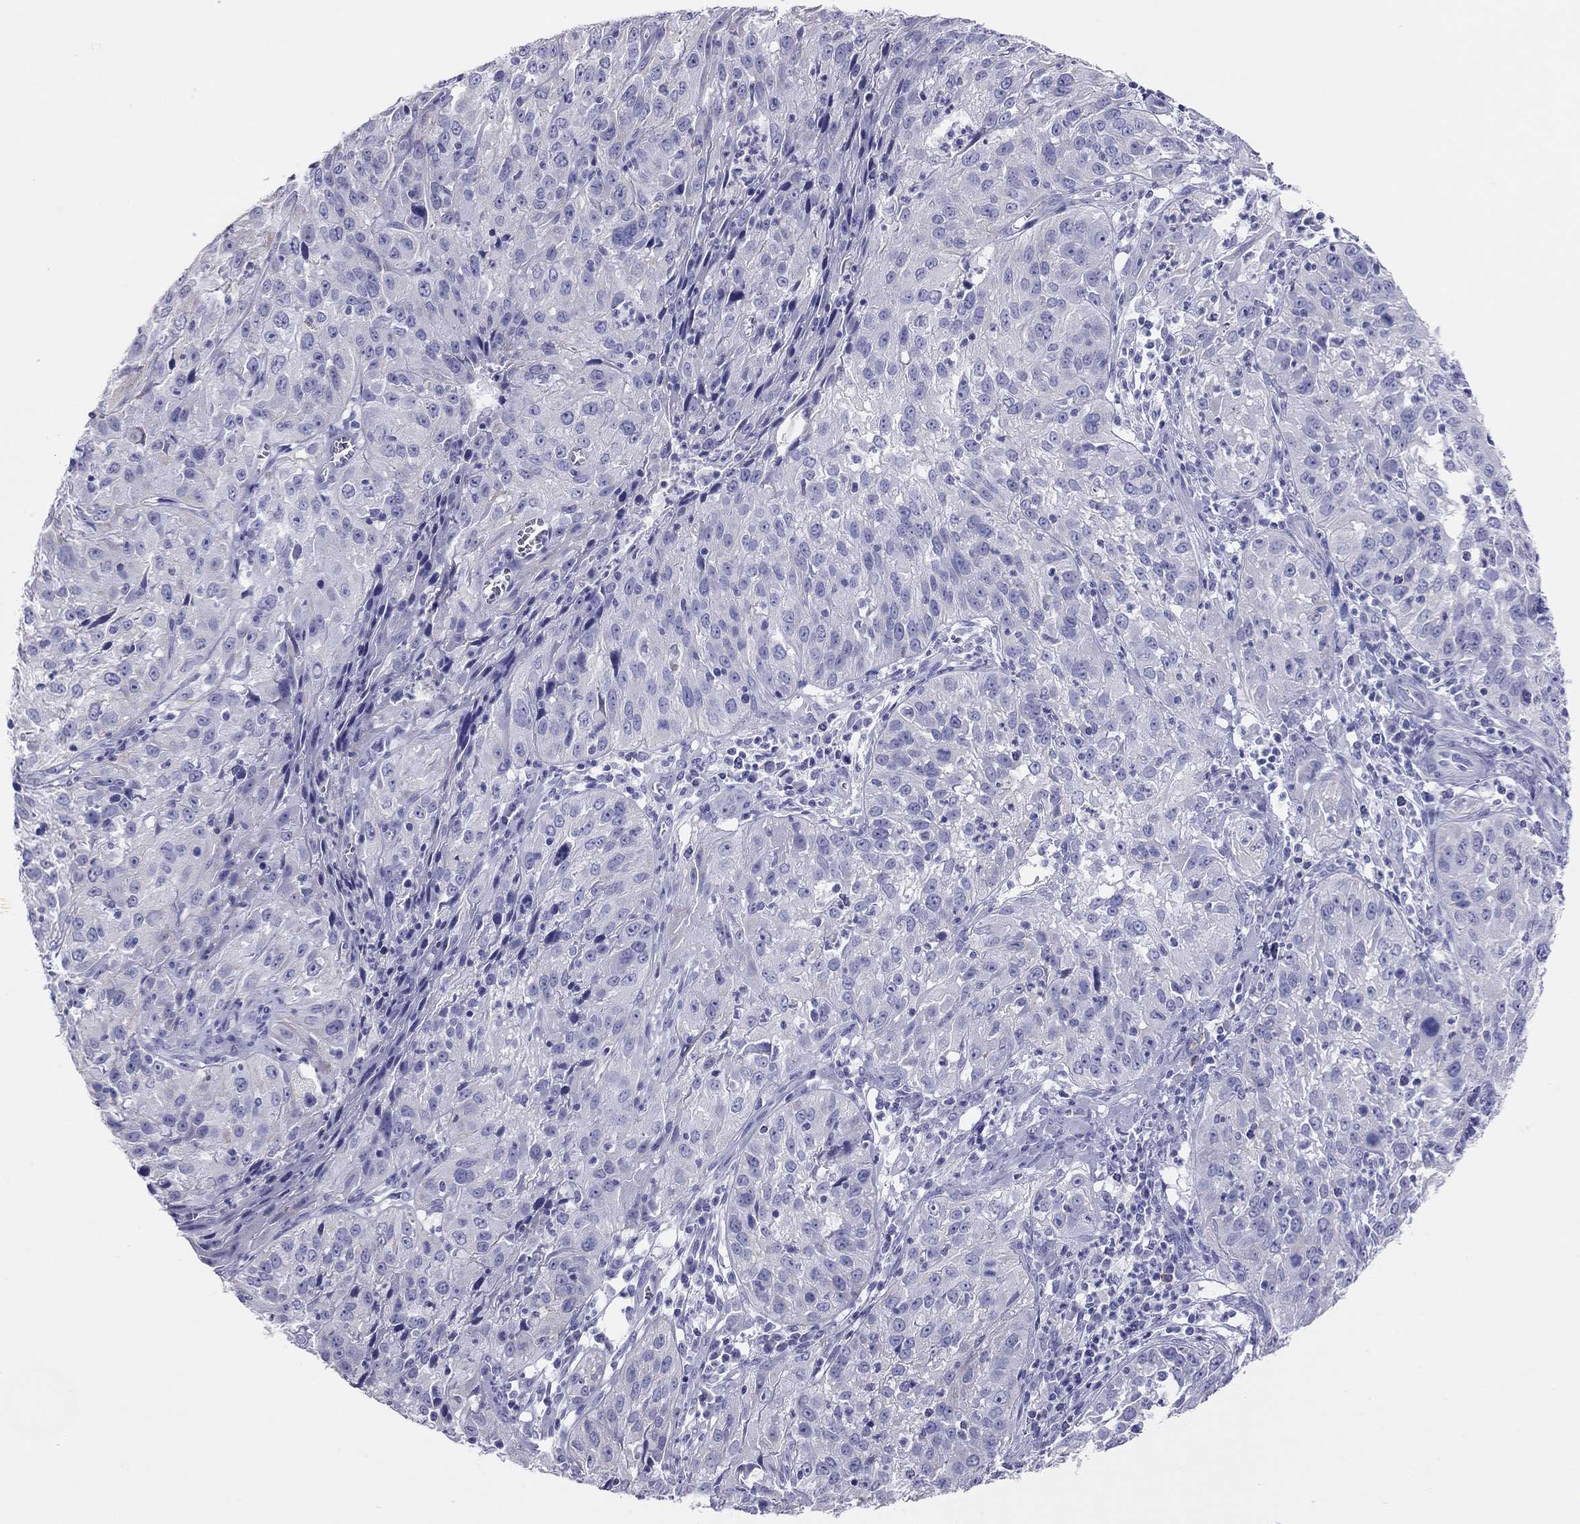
{"staining": {"intensity": "negative", "quantity": "none", "location": "none"}, "tissue": "cervical cancer", "cell_type": "Tumor cells", "image_type": "cancer", "snomed": [{"axis": "morphology", "description": "Squamous cell carcinoma, NOS"}, {"axis": "topography", "description": "Cervix"}], "caption": "Squamous cell carcinoma (cervical) was stained to show a protein in brown. There is no significant expression in tumor cells. (DAB immunohistochemistry with hematoxylin counter stain).", "gene": "DPY19L2", "patient": {"sex": "female", "age": 32}}